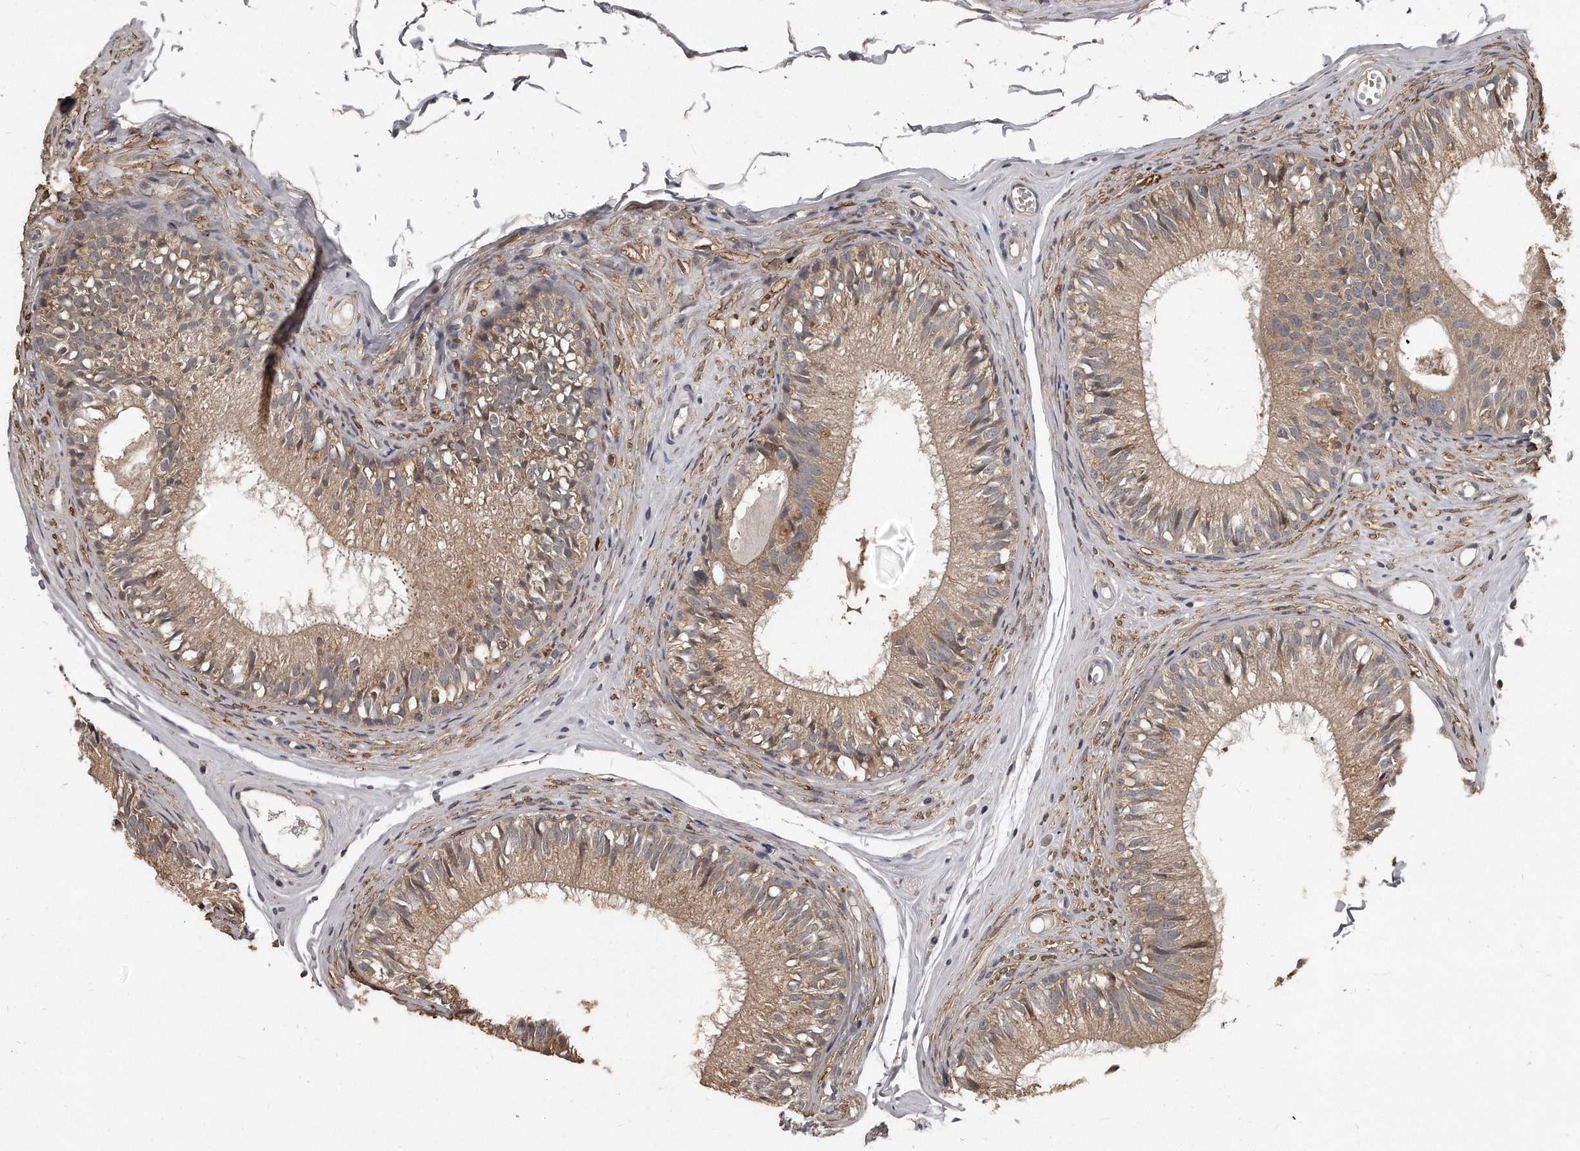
{"staining": {"intensity": "weak", "quantity": ">75%", "location": "cytoplasmic/membranous"}, "tissue": "epididymis", "cell_type": "Glandular cells", "image_type": "normal", "snomed": [{"axis": "morphology", "description": "Normal tissue, NOS"}, {"axis": "morphology", "description": "Seminoma in situ"}, {"axis": "topography", "description": "Testis"}, {"axis": "topography", "description": "Epididymis"}], "caption": "Protein expression analysis of benign epididymis exhibits weak cytoplasmic/membranous positivity in approximately >75% of glandular cells.", "gene": "GRB10", "patient": {"sex": "male", "age": 28}}